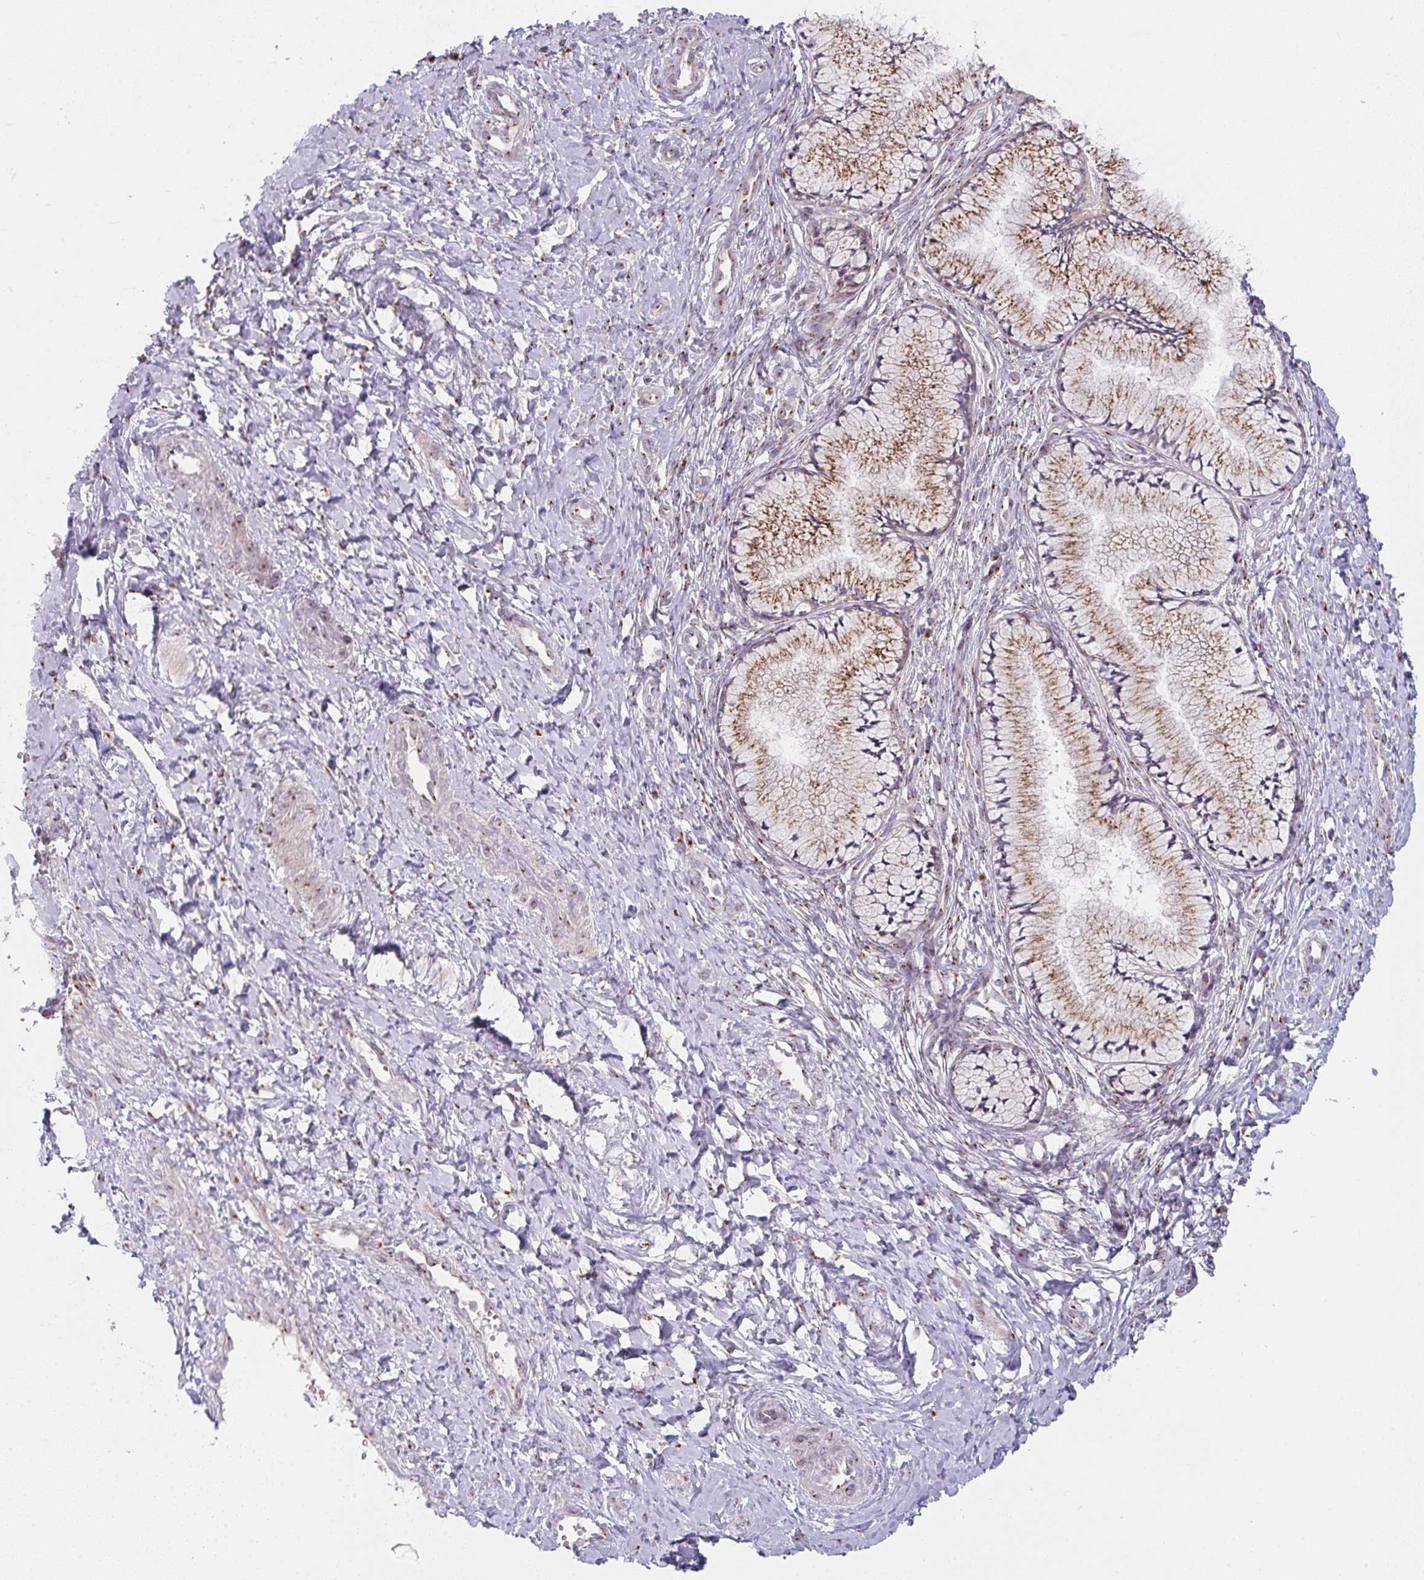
{"staining": {"intensity": "moderate", "quantity": "25%-75%", "location": "cytoplasmic/membranous"}, "tissue": "cervix", "cell_type": "Glandular cells", "image_type": "normal", "snomed": [{"axis": "morphology", "description": "Normal tissue, NOS"}, {"axis": "topography", "description": "Cervix"}], "caption": "Protein staining shows moderate cytoplasmic/membranous staining in about 25%-75% of glandular cells in benign cervix.", "gene": "GVQW3", "patient": {"sex": "female", "age": 37}}